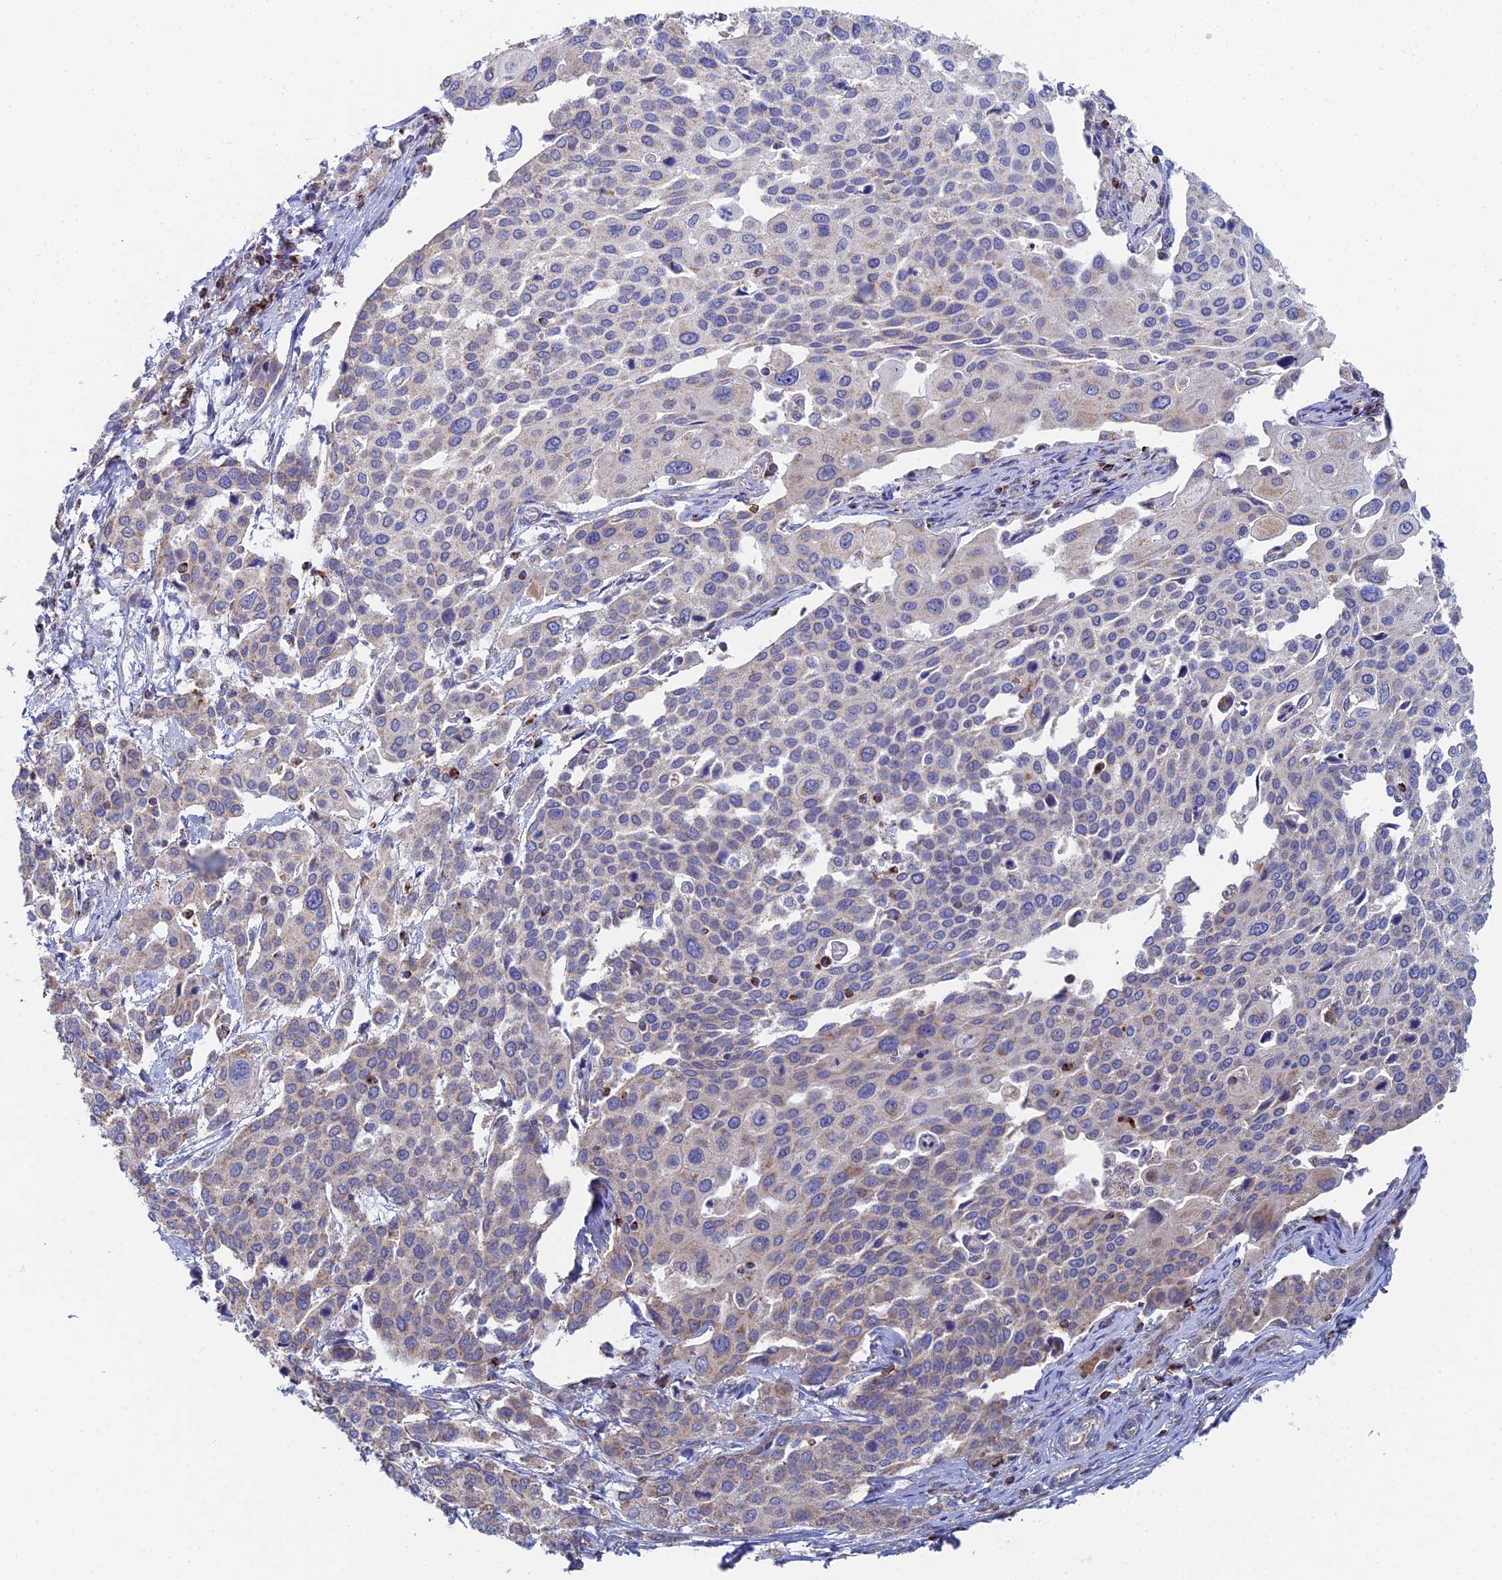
{"staining": {"intensity": "weak", "quantity": "<25%", "location": "cytoplasmic/membranous"}, "tissue": "cervical cancer", "cell_type": "Tumor cells", "image_type": "cancer", "snomed": [{"axis": "morphology", "description": "Squamous cell carcinoma, NOS"}, {"axis": "topography", "description": "Cervix"}], "caption": "Immunohistochemistry photomicrograph of neoplastic tissue: cervical cancer stained with DAB (3,3'-diaminobenzidine) shows no significant protein staining in tumor cells.", "gene": "SPOCK2", "patient": {"sex": "female", "age": 44}}